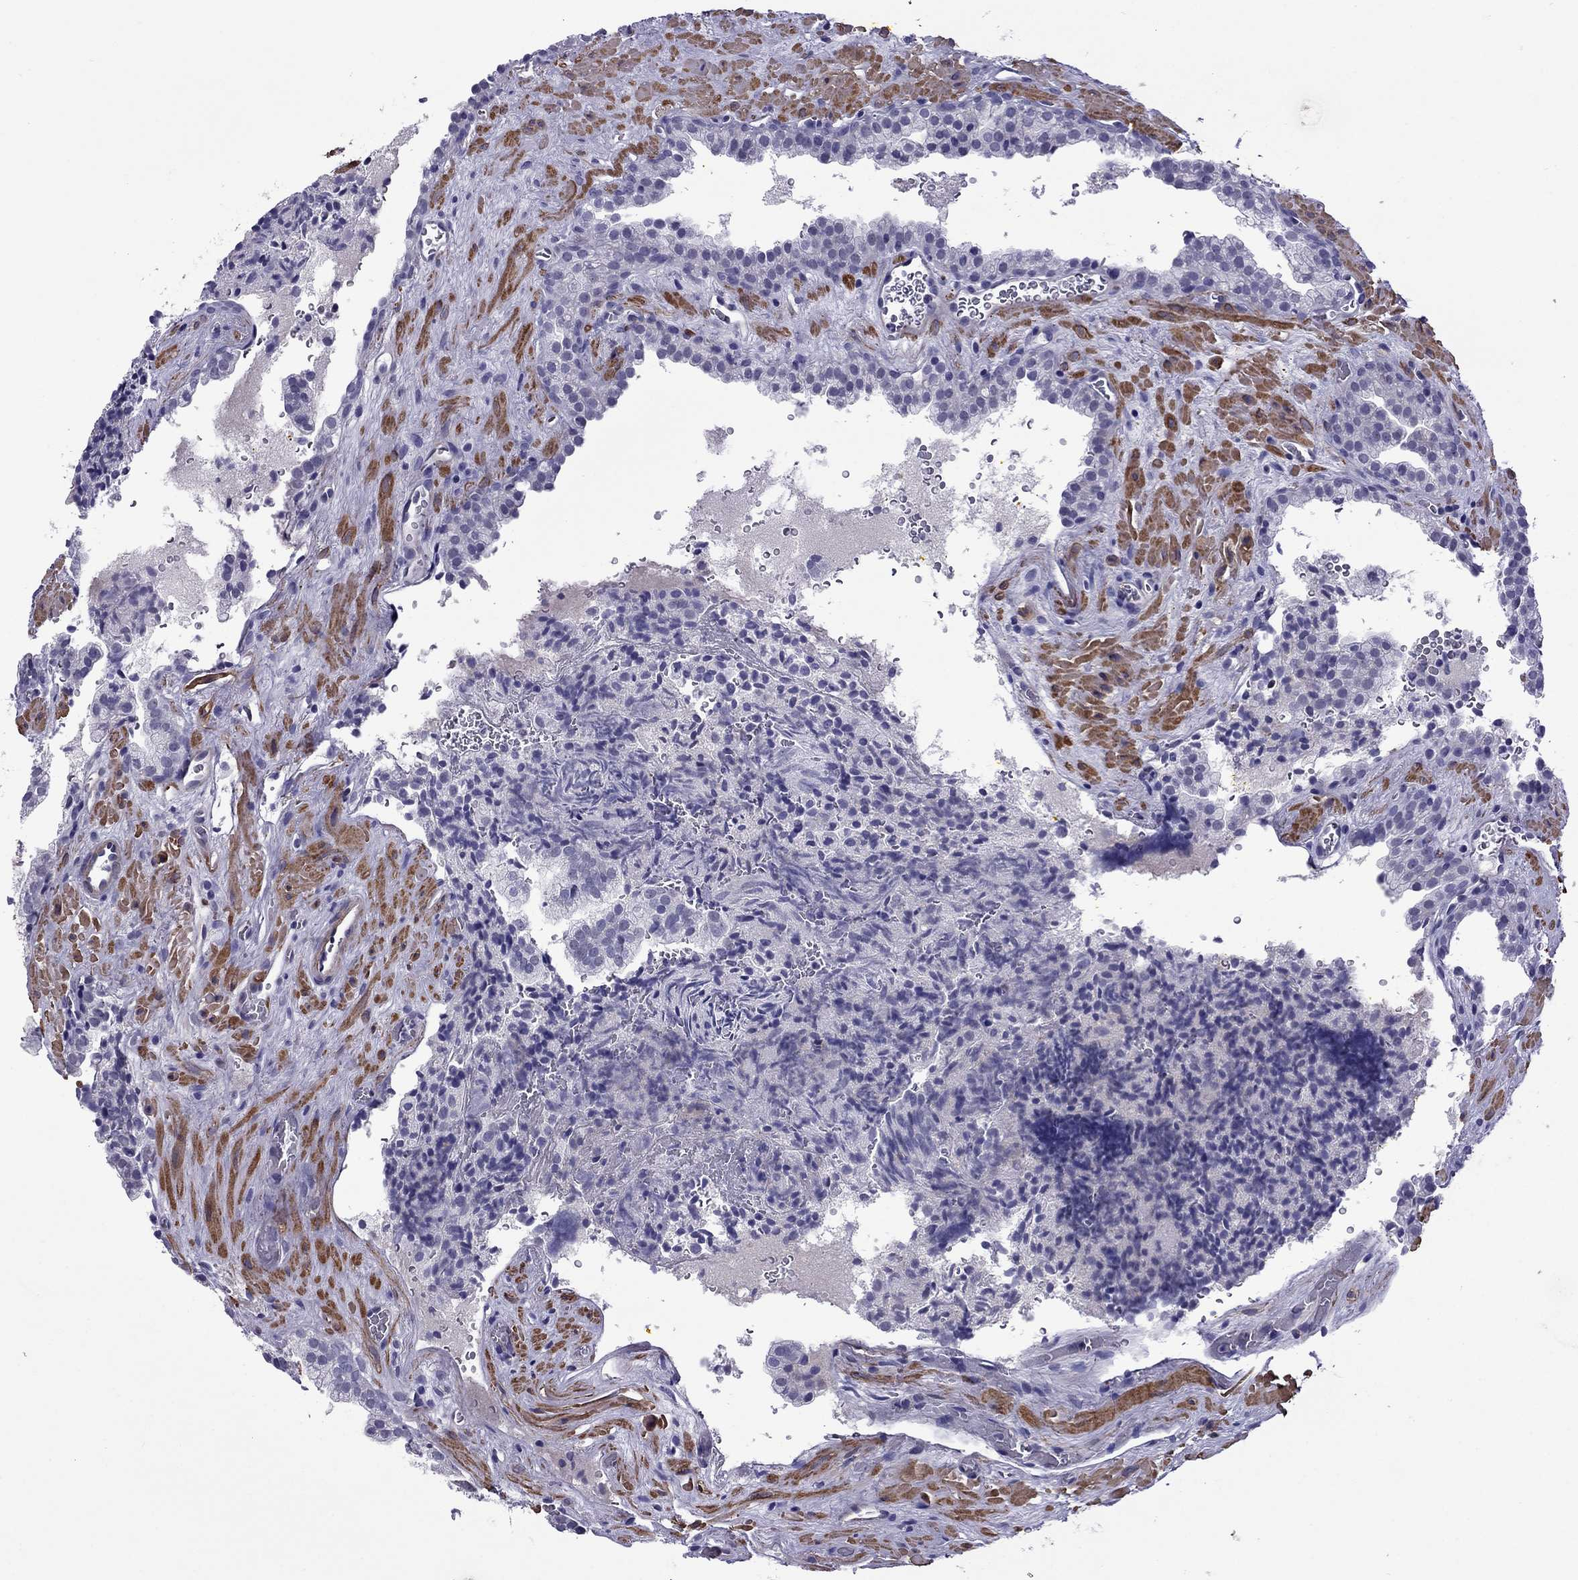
{"staining": {"intensity": "negative", "quantity": "none", "location": "none"}, "tissue": "prostate cancer", "cell_type": "Tumor cells", "image_type": "cancer", "snomed": [{"axis": "morphology", "description": "Adenocarcinoma, NOS"}, {"axis": "topography", "description": "Prostate"}], "caption": "IHC of human prostate cancer exhibits no expression in tumor cells.", "gene": "CHRNA5", "patient": {"sex": "male", "age": 66}}